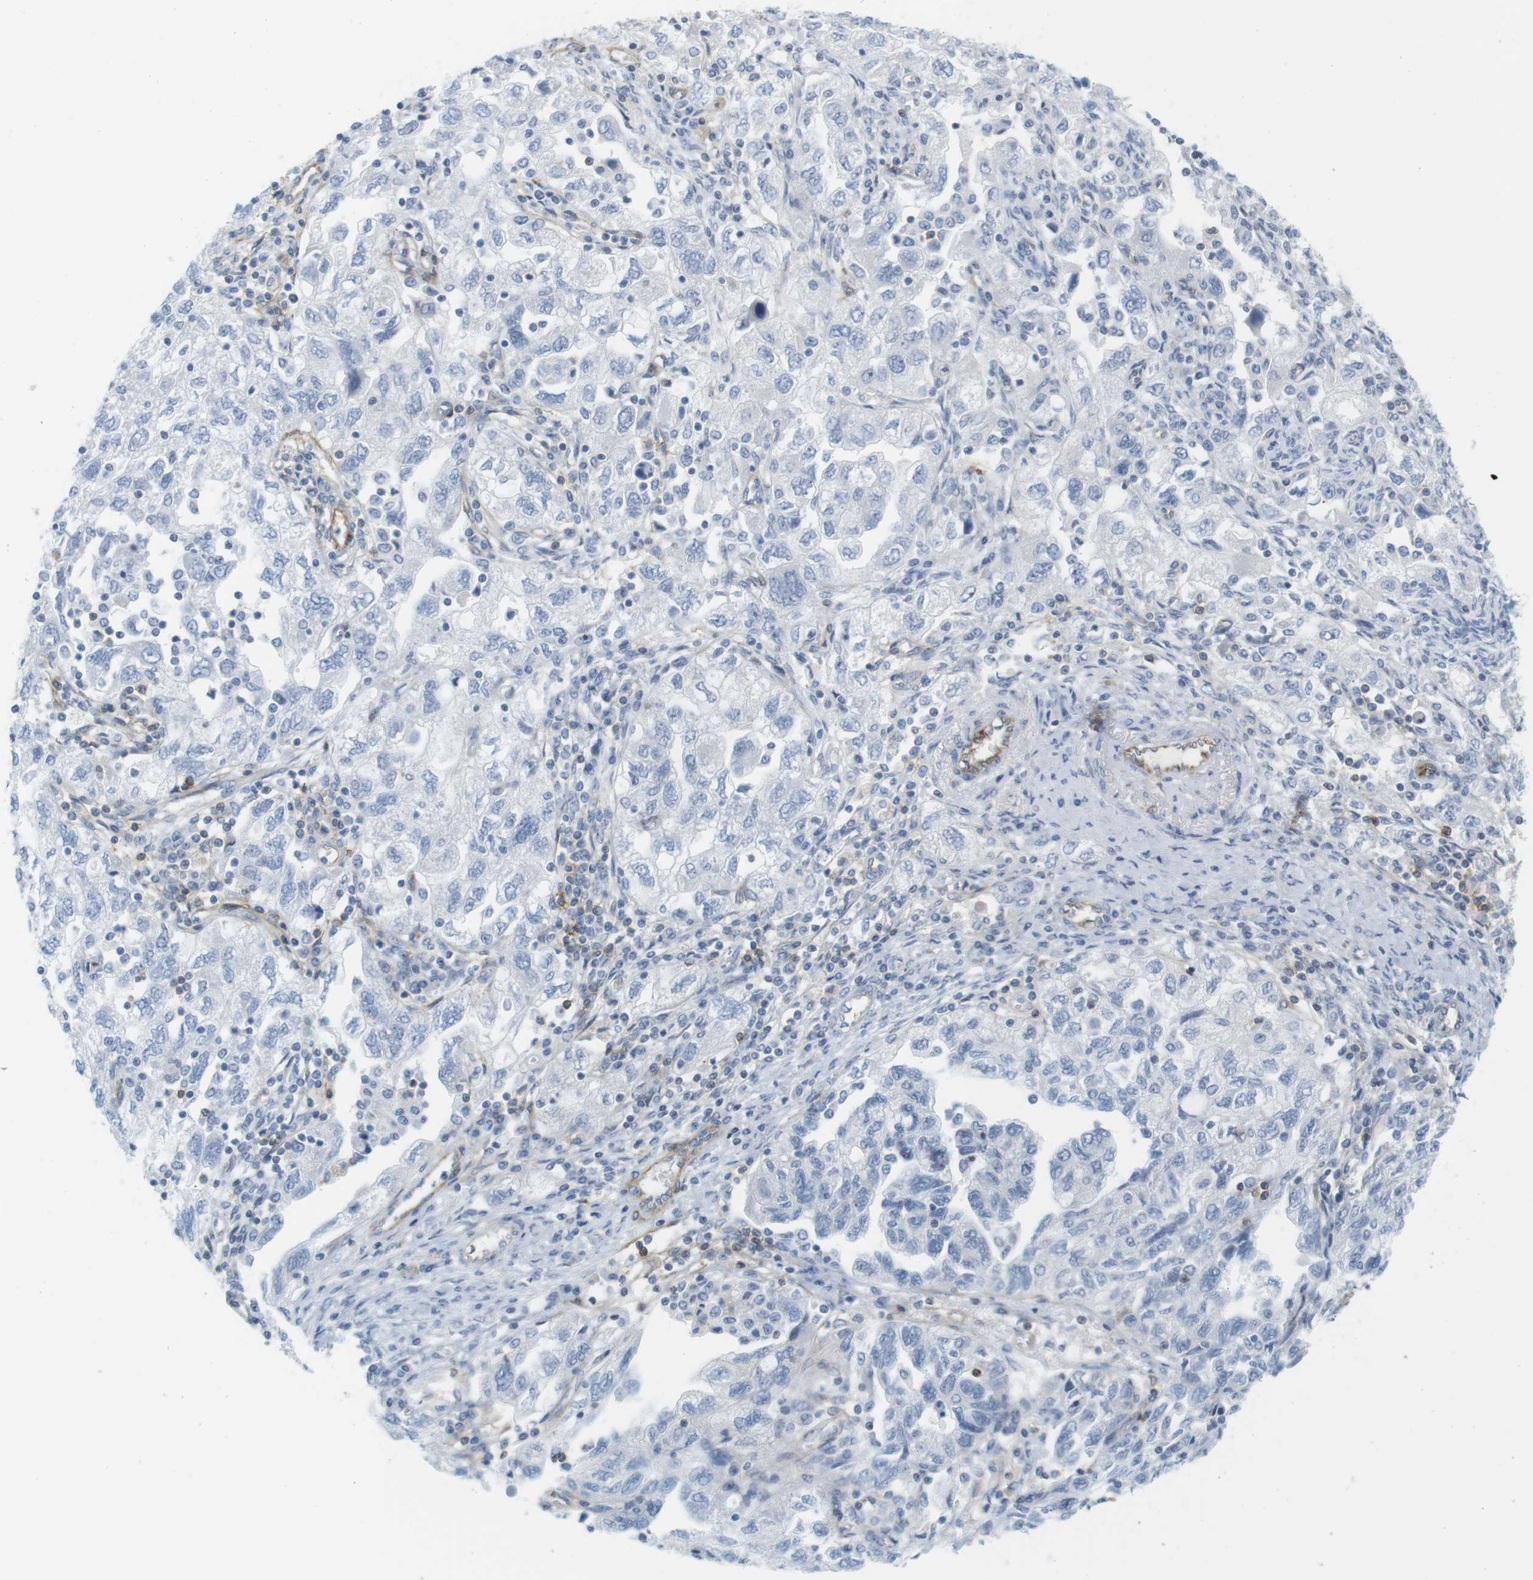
{"staining": {"intensity": "negative", "quantity": "none", "location": "none"}, "tissue": "ovarian cancer", "cell_type": "Tumor cells", "image_type": "cancer", "snomed": [{"axis": "morphology", "description": "Carcinoma, NOS"}, {"axis": "morphology", "description": "Cystadenocarcinoma, serous, NOS"}, {"axis": "topography", "description": "Ovary"}], "caption": "A photomicrograph of ovarian cancer stained for a protein demonstrates no brown staining in tumor cells.", "gene": "F2R", "patient": {"sex": "female", "age": 69}}